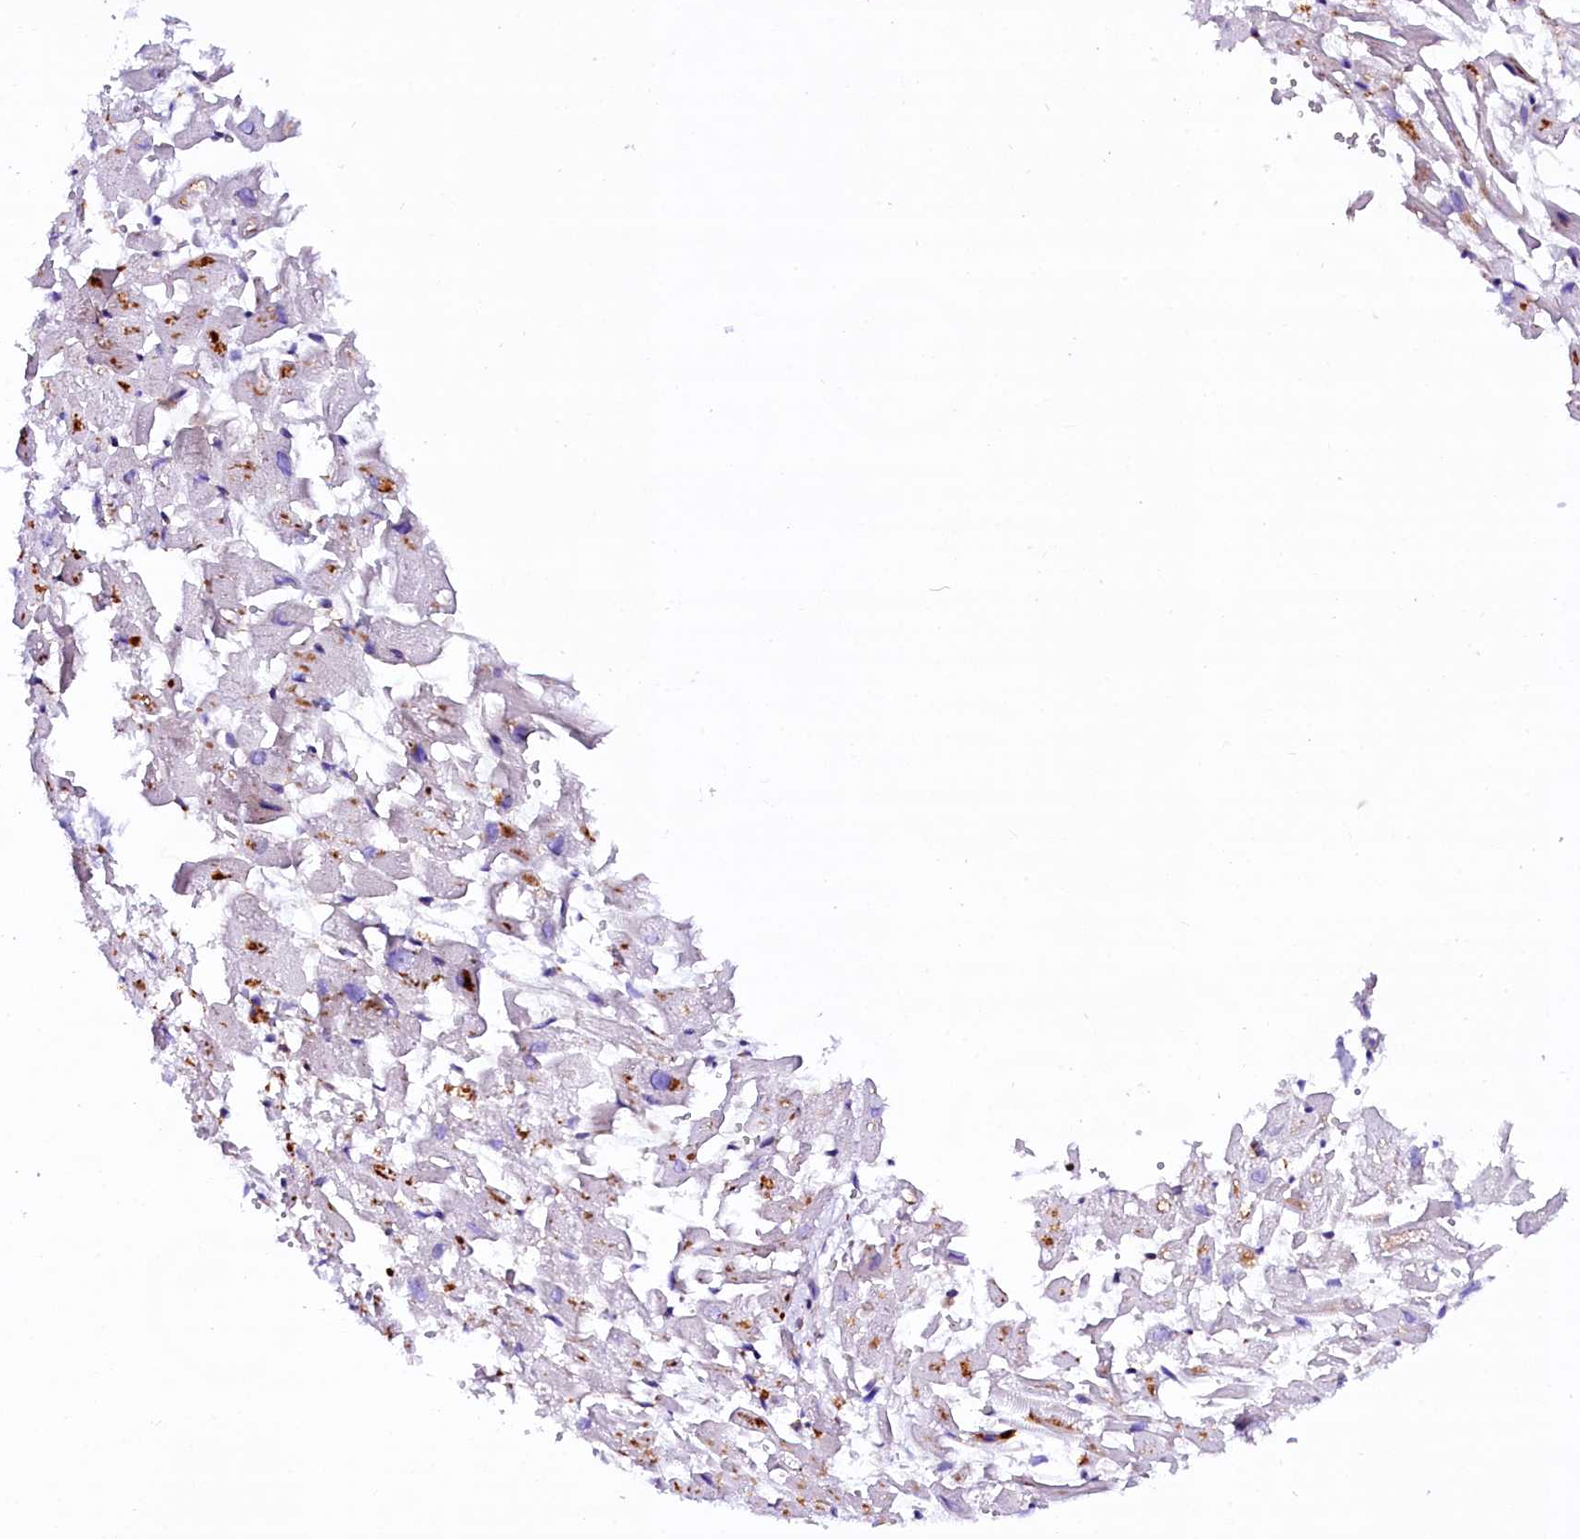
{"staining": {"intensity": "negative", "quantity": "none", "location": "none"}, "tissue": "heart muscle", "cell_type": "Cardiomyocytes", "image_type": "normal", "snomed": [{"axis": "morphology", "description": "Normal tissue, NOS"}, {"axis": "topography", "description": "Heart"}], "caption": "Immunohistochemistry (IHC) of benign human heart muscle shows no positivity in cardiomyocytes.", "gene": "CMTR2", "patient": {"sex": "female", "age": 64}}